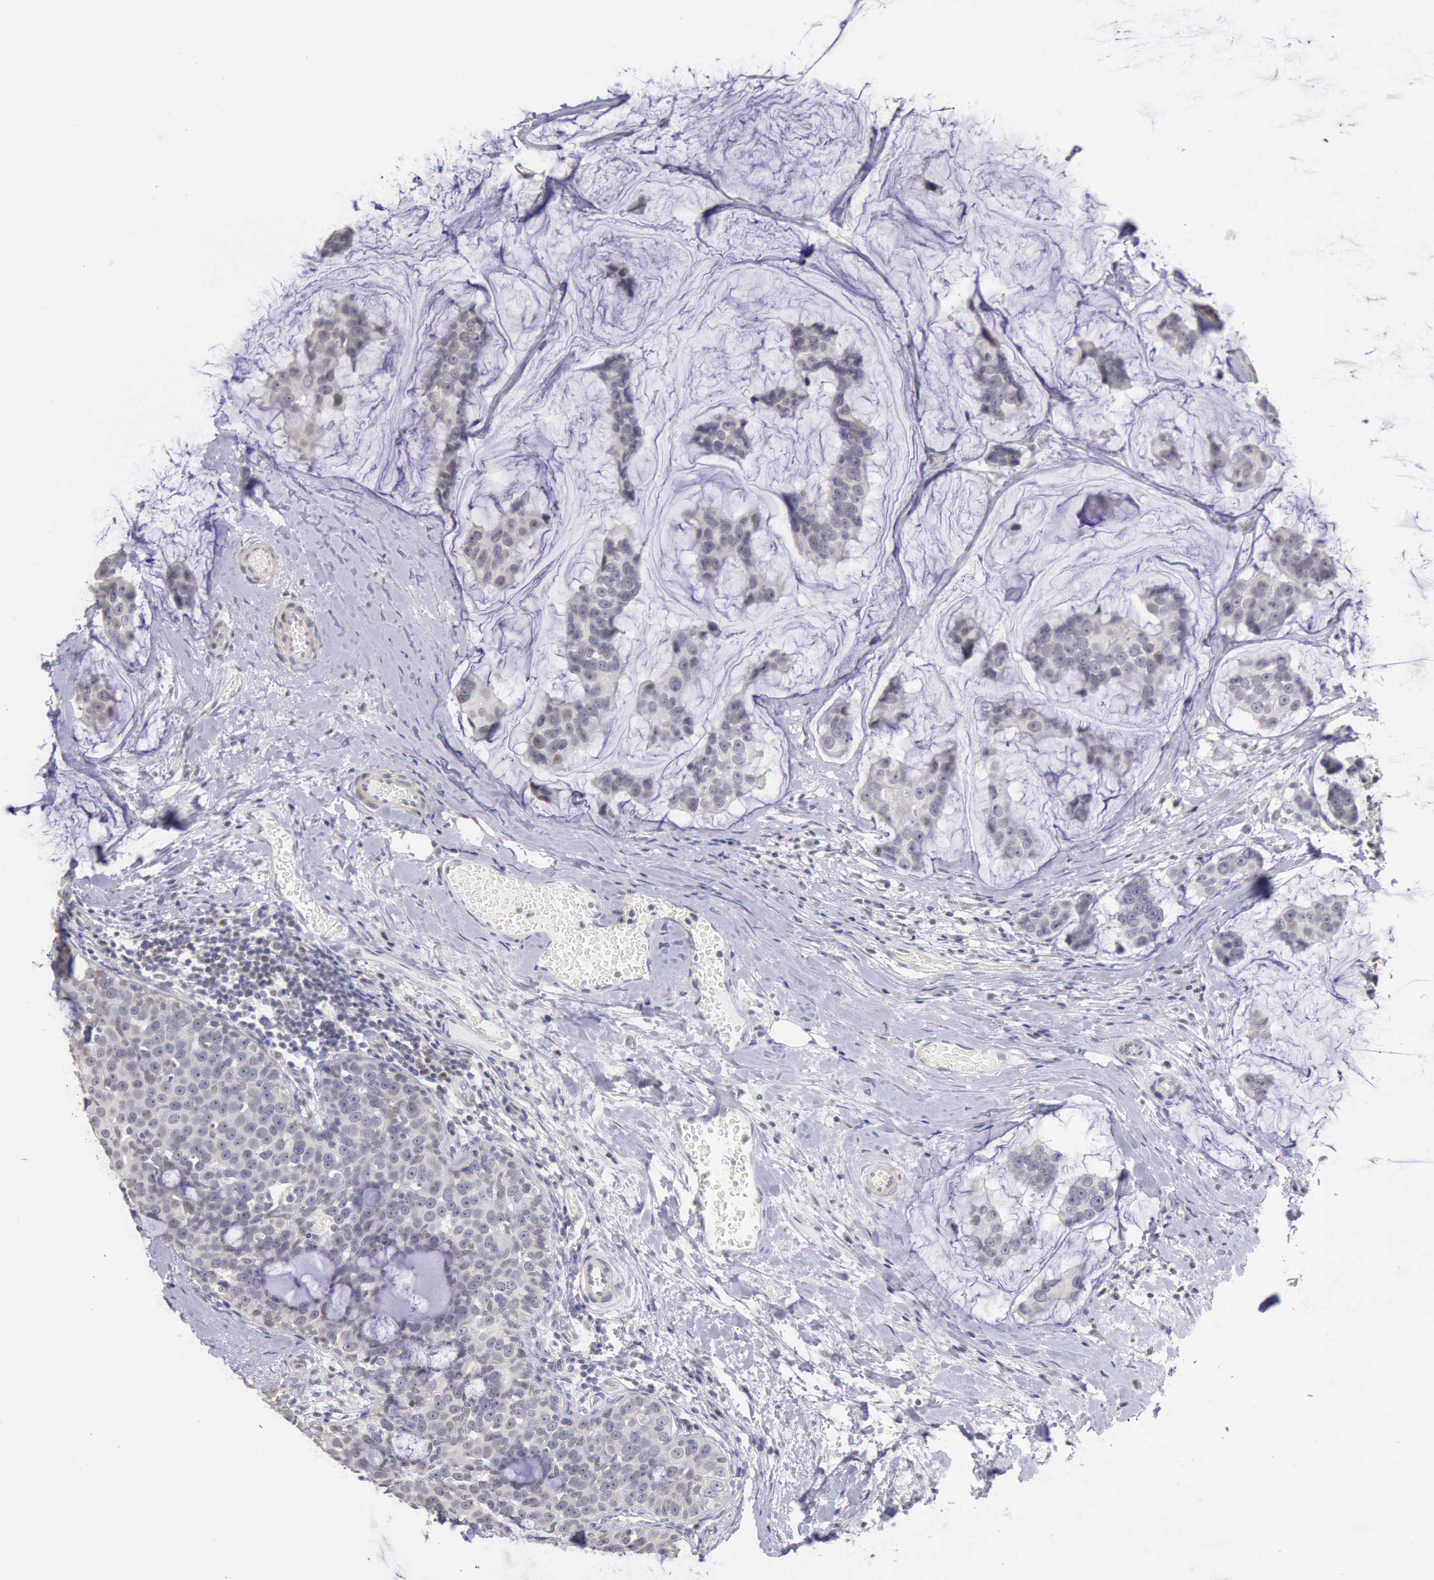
{"staining": {"intensity": "weak", "quantity": ">75%", "location": "cytoplasmic/membranous"}, "tissue": "breast cancer", "cell_type": "Tumor cells", "image_type": "cancer", "snomed": [{"axis": "morphology", "description": "Normal tissue, NOS"}, {"axis": "morphology", "description": "Duct carcinoma"}, {"axis": "topography", "description": "Breast"}], "caption": "The photomicrograph shows immunohistochemical staining of breast cancer. There is weak cytoplasmic/membranous positivity is present in about >75% of tumor cells.", "gene": "MYH7", "patient": {"sex": "female", "age": 50}}